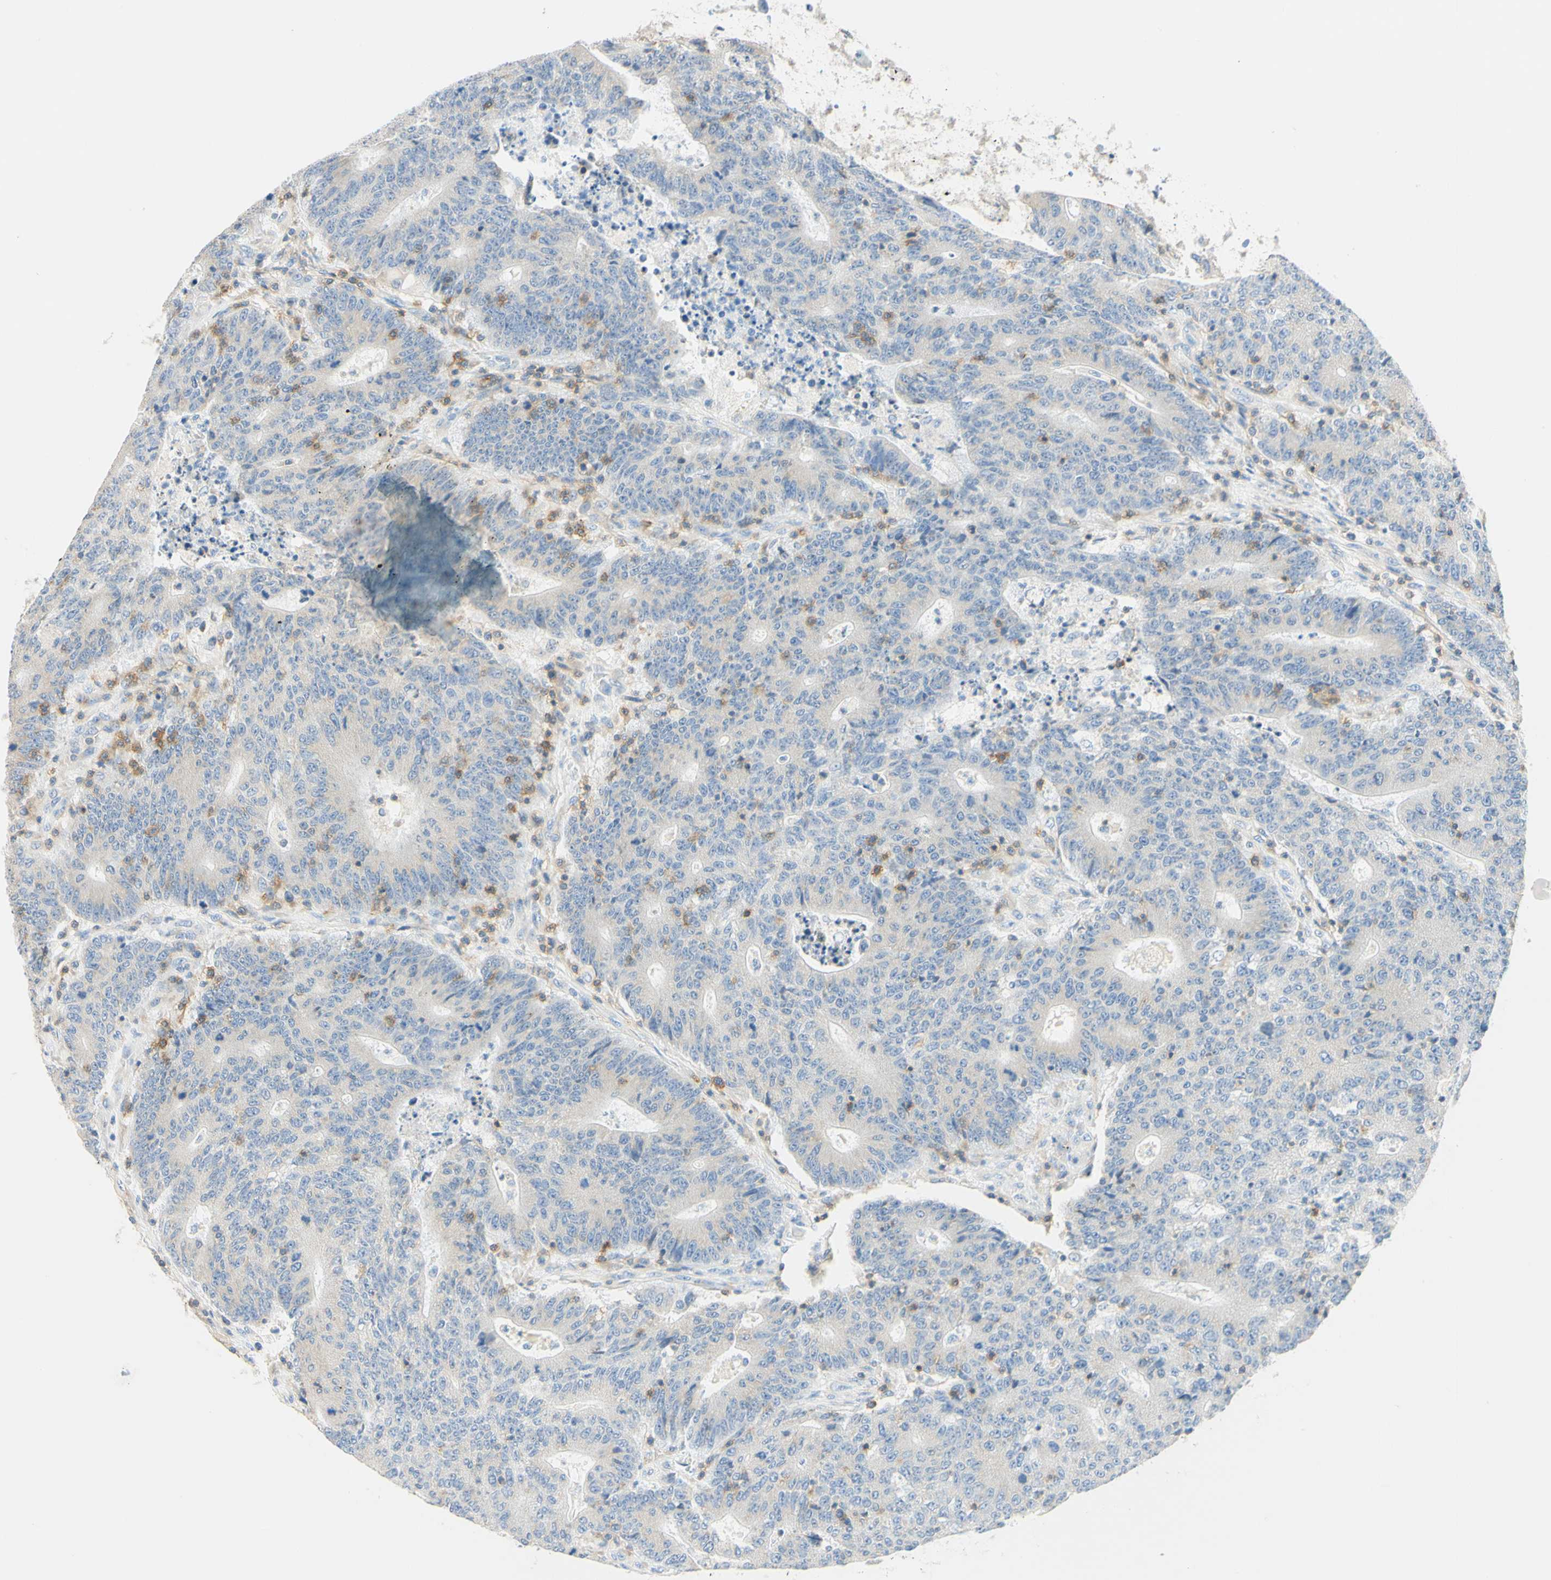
{"staining": {"intensity": "negative", "quantity": "none", "location": "none"}, "tissue": "colorectal cancer", "cell_type": "Tumor cells", "image_type": "cancer", "snomed": [{"axis": "morphology", "description": "Normal tissue, NOS"}, {"axis": "morphology", "description": "Adenocarcinoma, NOS"}, {"axis": "topography", "description": "Colon"}], "caption": "An immunohistochemistry micrograph of colorectal cancer is shown. There is no staining in tumor cells of colorectal cancer.", "gene": "LAT", "patient": {"sex": "female", "age": 75}}